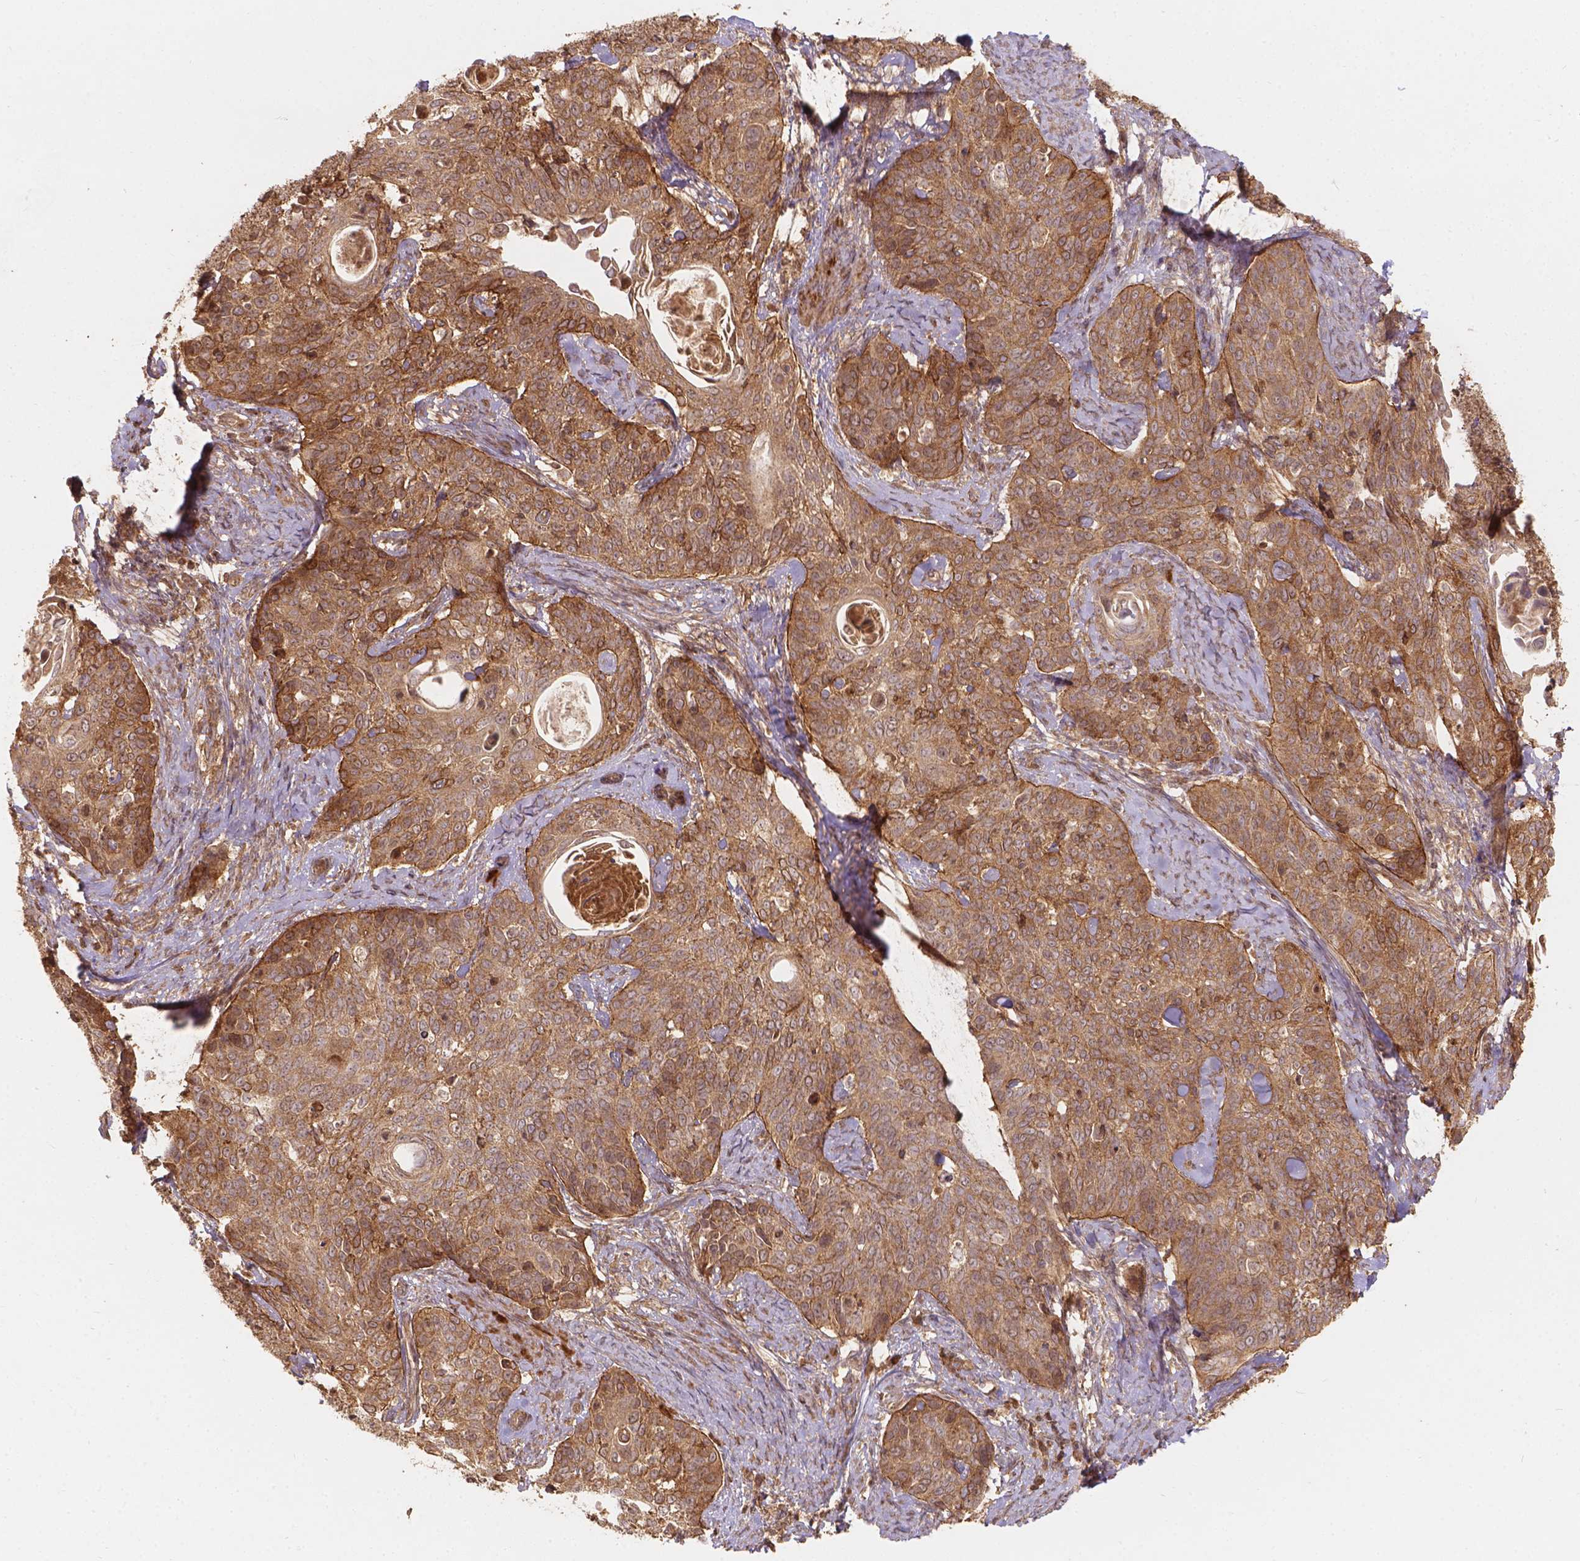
{"staining": {"intensity": "moderate", "quantity": ">75%", "location": "cytoplasmic/membranous"}, "tissue": "cervical cancer", "cell_type": "Tumor cells", "image_type": "cancer", "snomed": [{"axis": "morphology", "description": "Squamous cell carcinoma, NOS"}, {"axis": "topography", "description": "Cervix"}], "caption": "Immunohistochemistry image of human cervical cancer stained for a protein (brown), which displays medium levels of moderate cytoplasmic/membranous staining in approximately >75% of tumor cells.", "gene": "XPR1", "patient": {"sex": "female", "age": 69}}